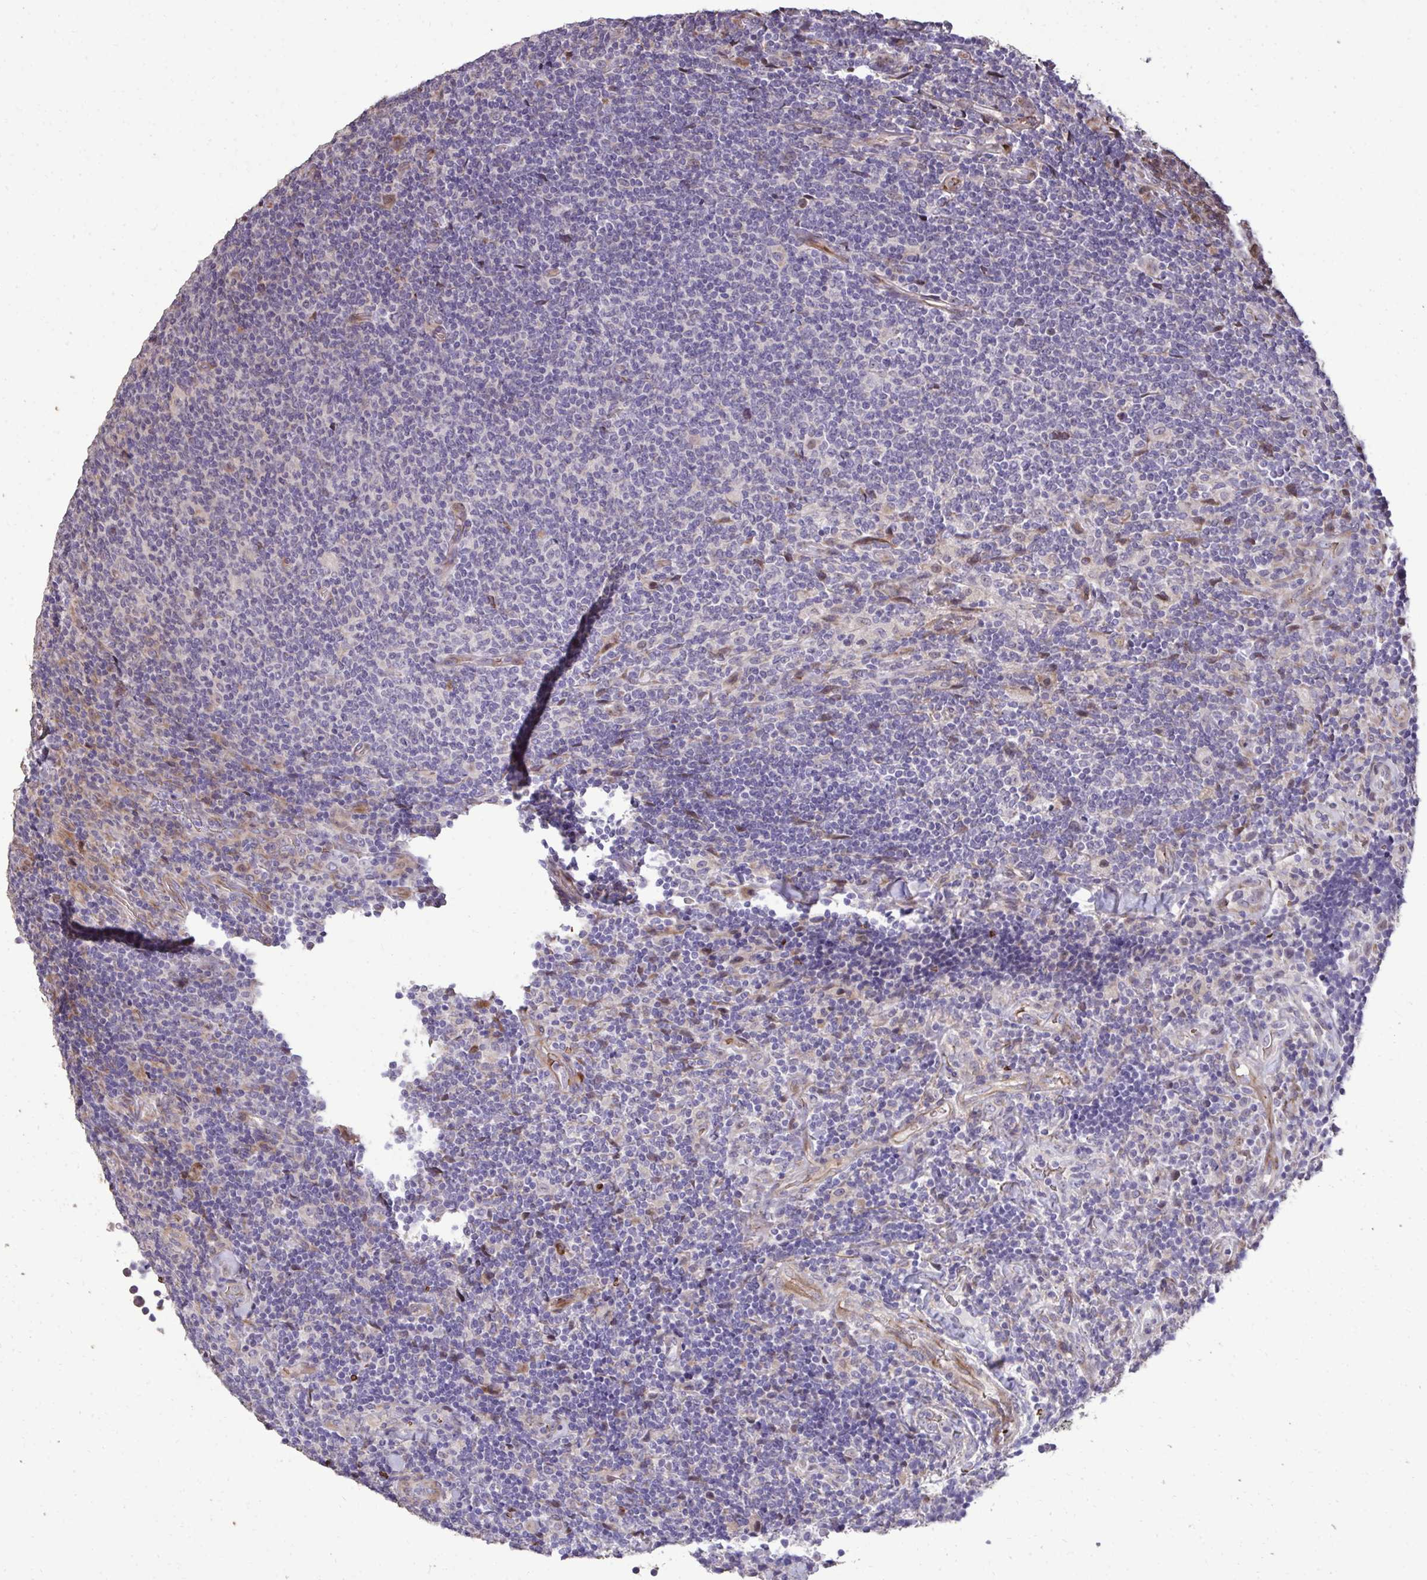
{"staining": {"intensity": "negative", "quantity": "none", "location": "none"}, "tissue": "lymphoma", "cell_type": "Tumor cells", "image_type": "cancer", "snomed": [{"axis": "morphology", "description": "Malignant lymphoma, non-Hodgkin's type, Low grade"}, {"axis": "topography", "description": "Lymph node"}], "caption": "This is an IHC image of low-grade malignant lymphoma, non-Hodgkin's type. There is no staining in tumor cells.", "gene": "FIBCD1", "patient": {"sex": "male", "age": 52}}